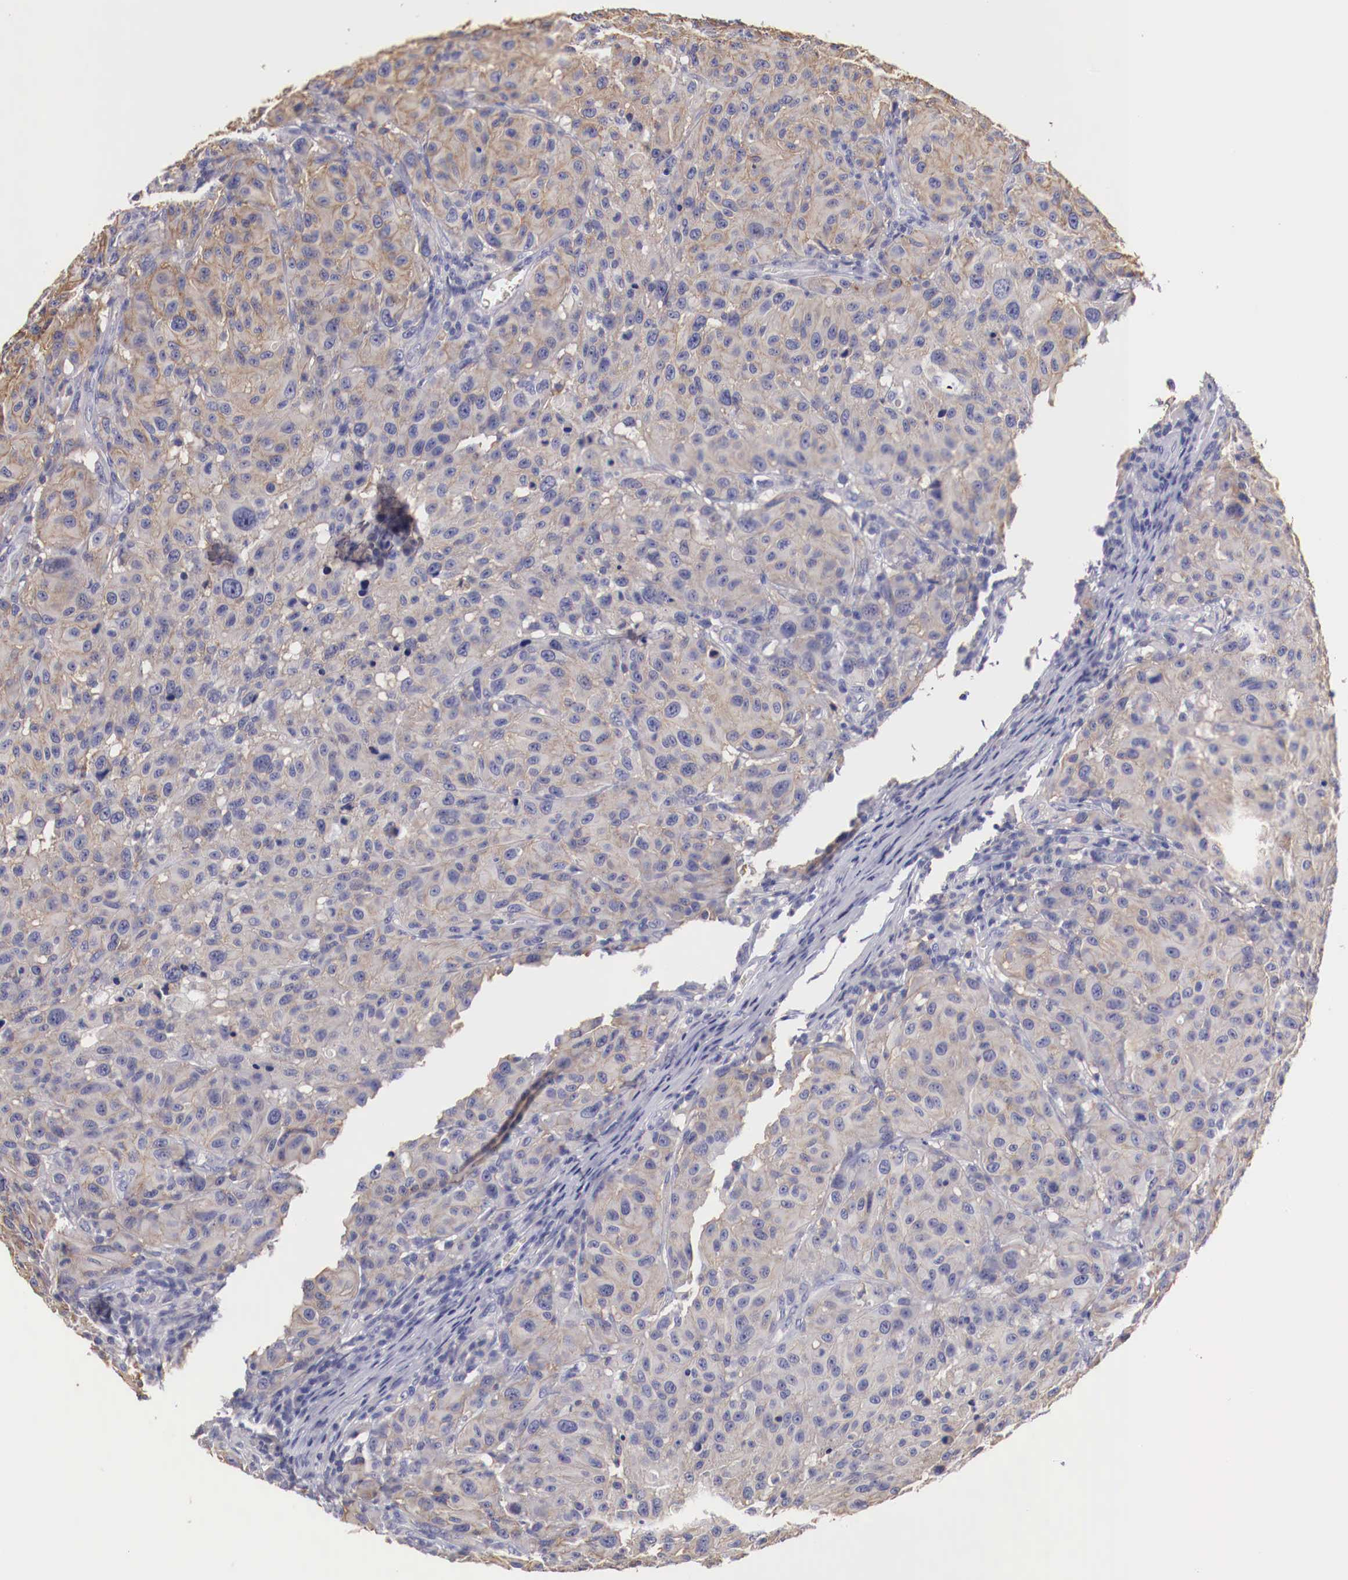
{"staining": {"intensity": "weak", "quantity": "25%-75%", "location": "cytoplasmic/membranous"}, "tissue": "melanoma", "cell_type": "Tumor cells", "image_type": "cancer", "snomed": [{"axis": "morphology", "description": "Malignant melanoma, NOS"}, {"axis": "topography", "description": "Skin"}], "caption": "Protein staining shows weak cytoplasmic/membranous expression in about 25%-75% of tumor cells in malignant melanoma.", "gene": "PITPNA", "patient": {"sex": "female", "age": 77}}